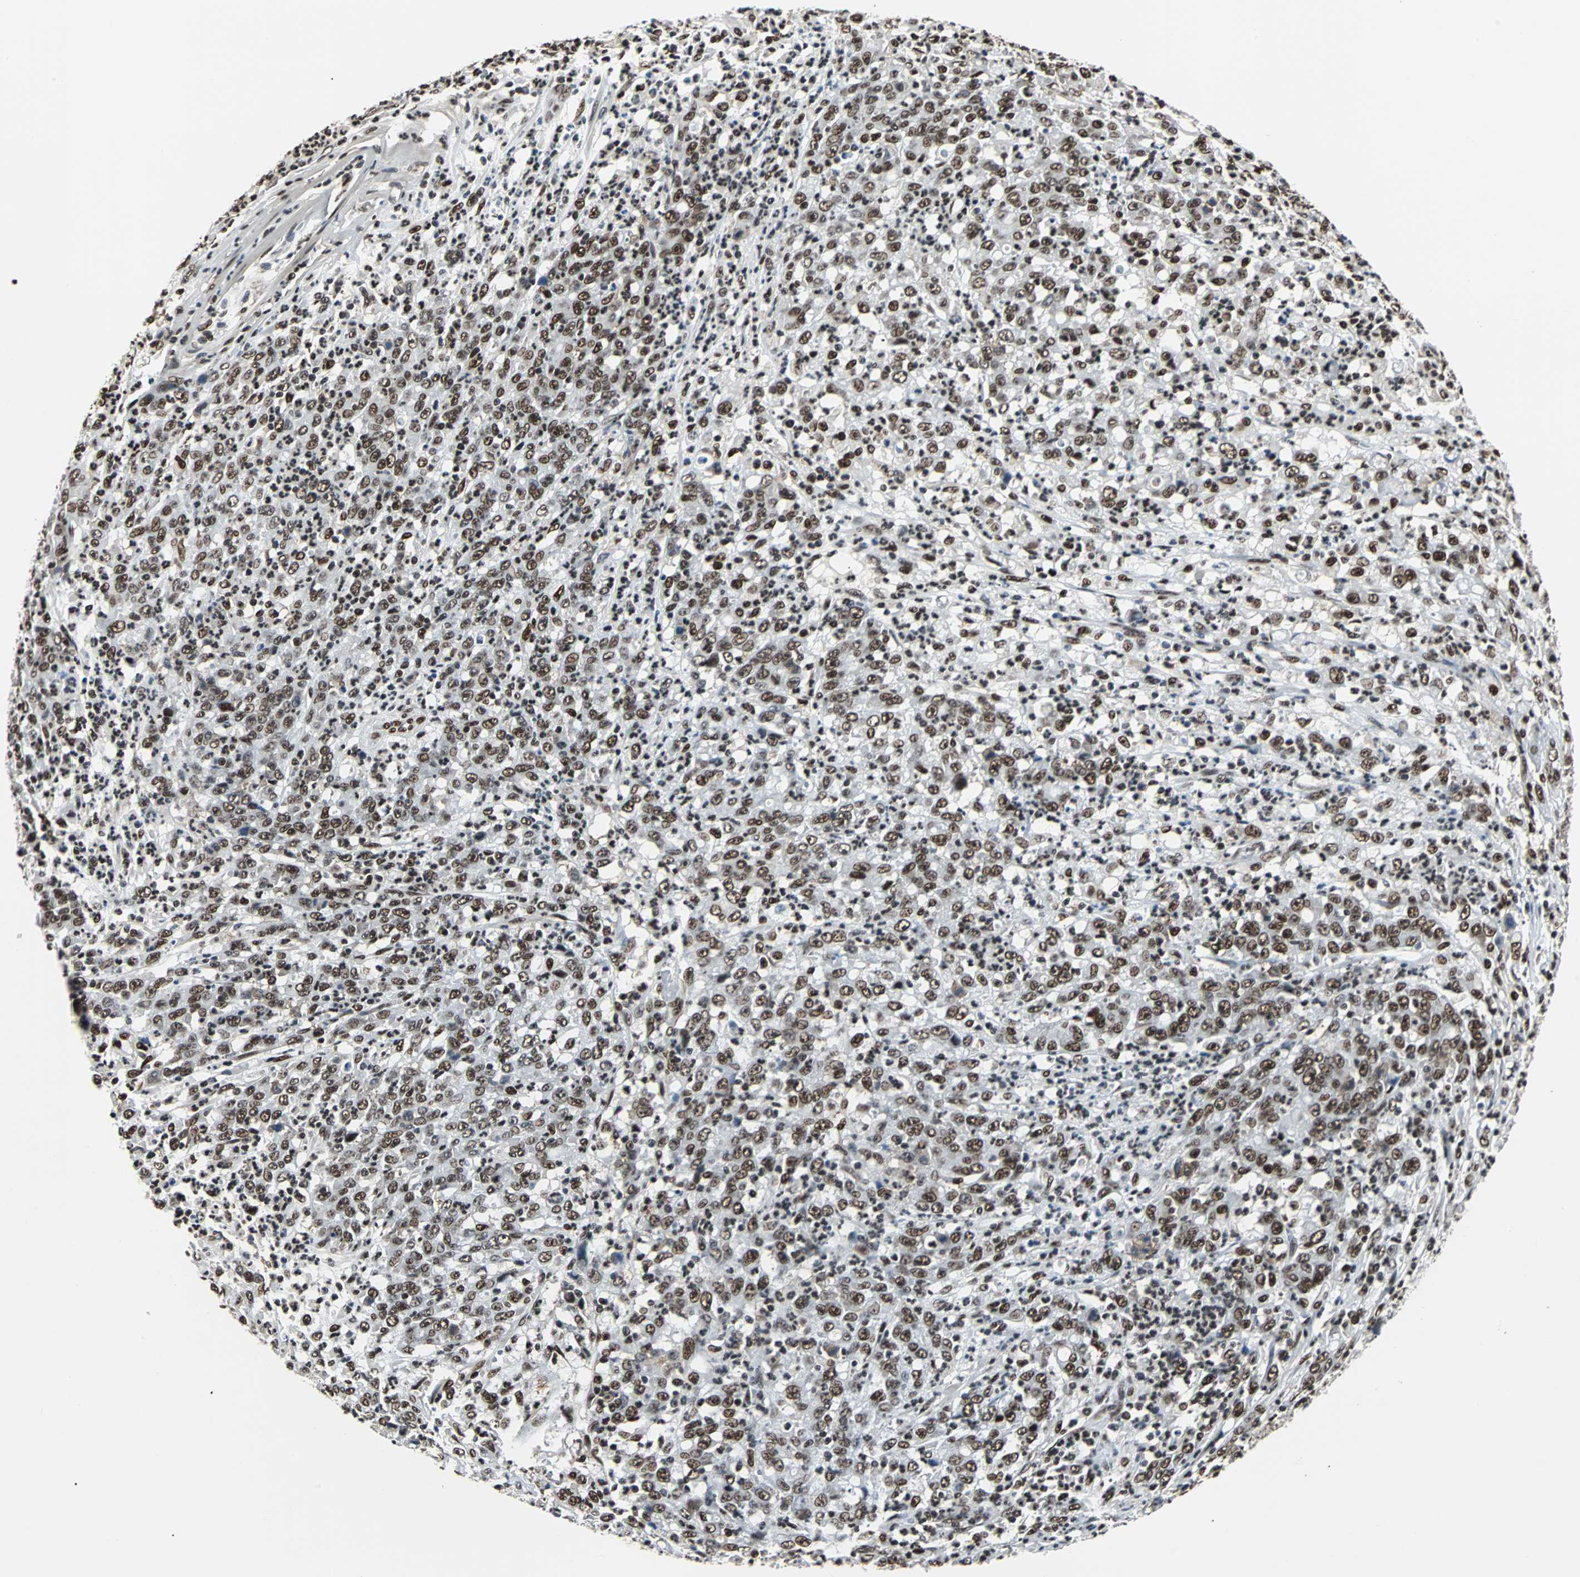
{"staining": {"intensity": "strong", "quantity": ">75%", "location": "nuclear"}, "tissue": "stomach cancer", "cell_type": "Tumor cells", "image_type": "cancer", "snomed": [{"axis": "morphology", "description": "Adenocarcinoma, NOS"}, {"axis": "topography", "description": "Stomach, lower"}], "caption": "A high amount of strong nuclear staining is seen in about >75% of tumor cells in stomach cancer (adenocarcinoma) tissue. The staining was performed using DAB (3,3'-diaminobenzidine), with brown indicating positive protein expression. Nuclei are stained blue with hematoxylin.", "gene": "XRCC4", "patient": {"sex": "female", "age": 71}}